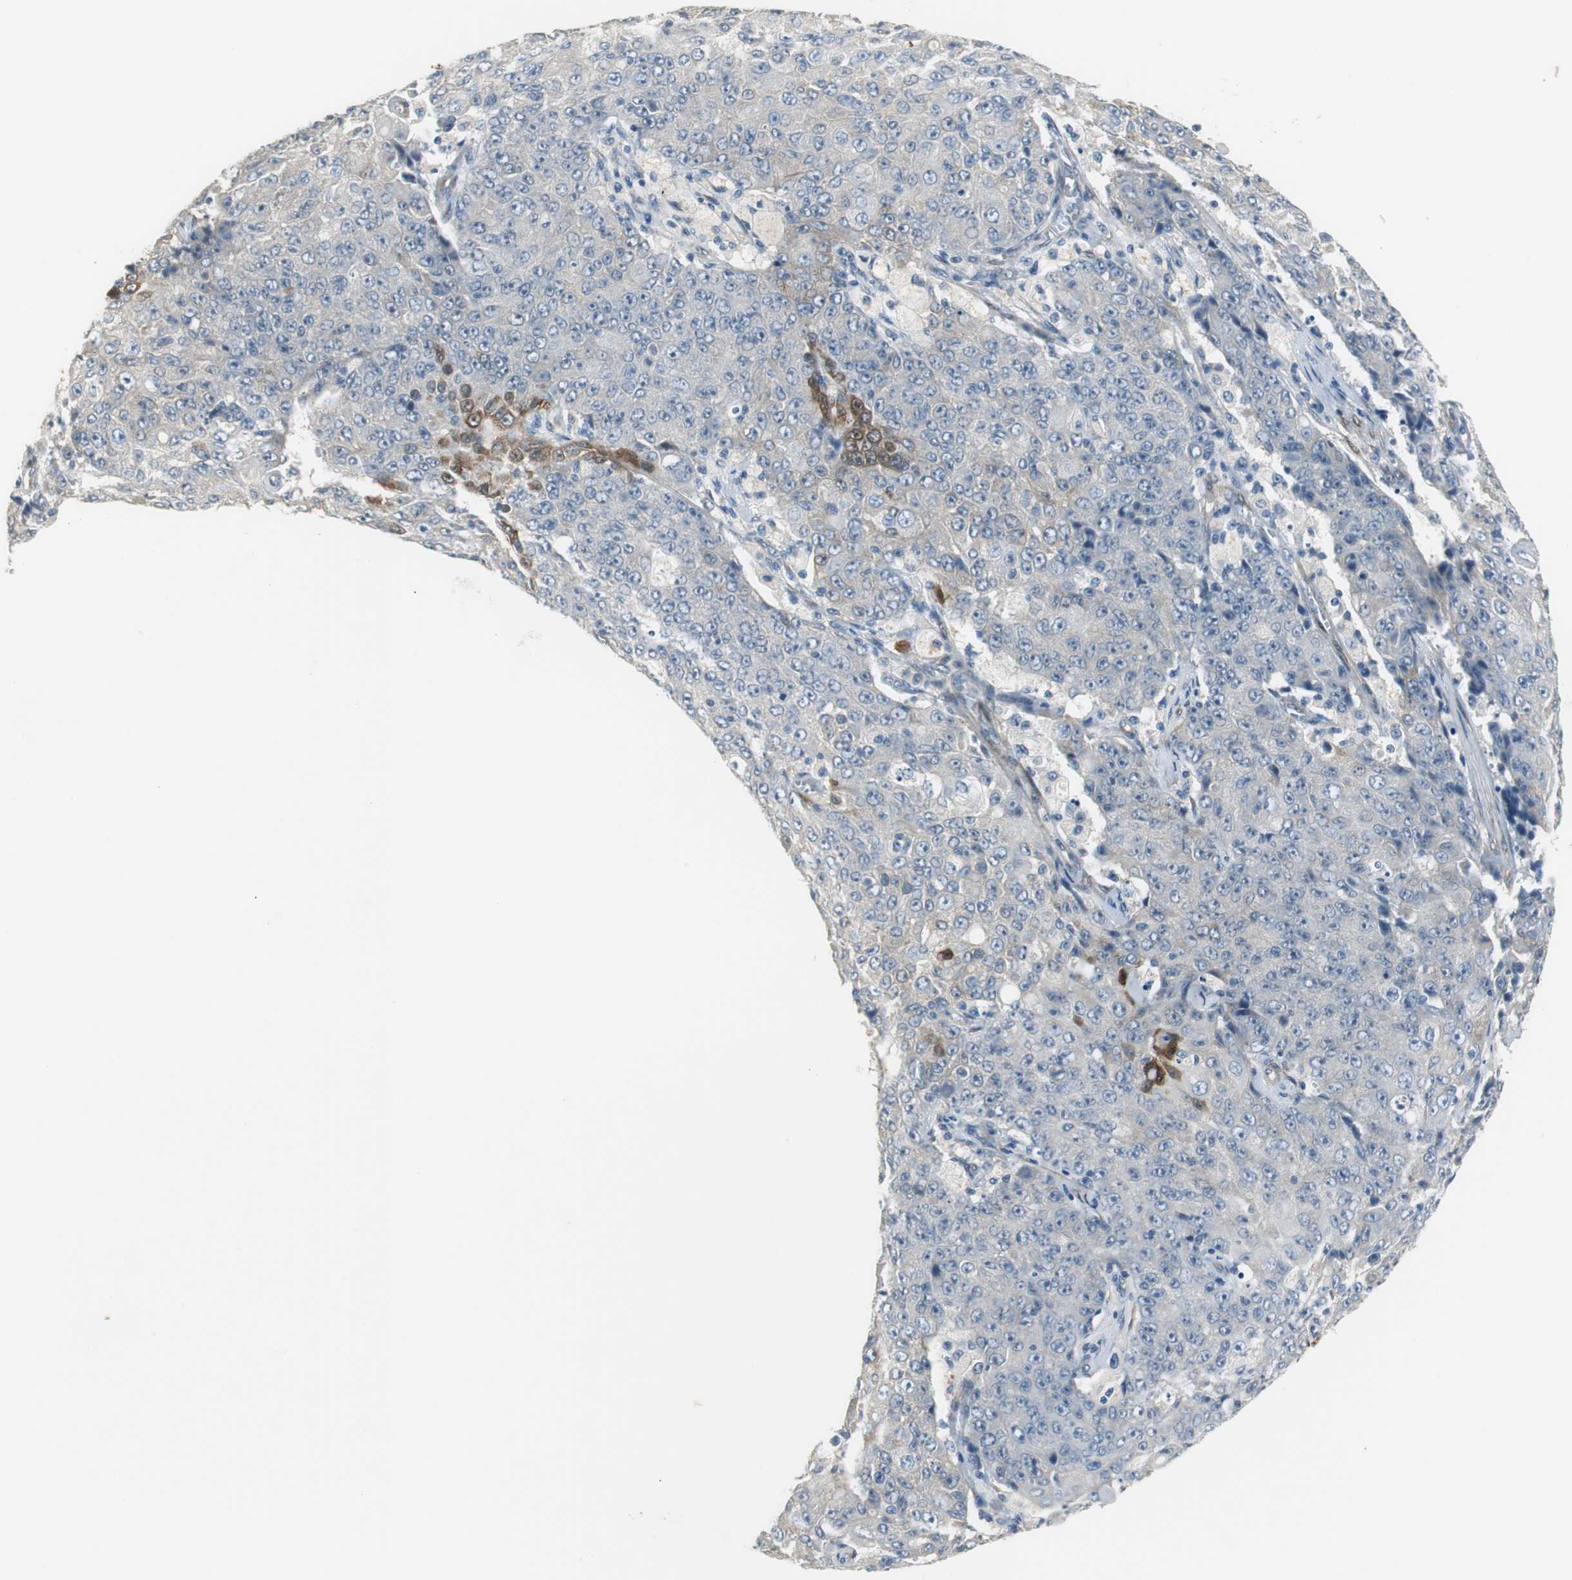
{"staining": {"intensity": "weak", "quantity": "25%-75%", "location": "cytoplasmic/membranous"}, "tissue": "ovarian cancer", "cell_type": "Tumor cells", "image_type": "cancer", "snomed": [{"axis": "morphology", "description": "Carcinoma, endometroid"}, {"axis": "topography", "description": "Ovary"}], "caption": "This image reveals ovarian cancer stained with immunohistochemistry to label a protein in brown. The cytoplasmic/membranous of tumor cells show weak positivity for the protein. Nuclei are counter-stained blue.", "gene": "FHL2", "patient": {"sex": "female", "age": 42}}